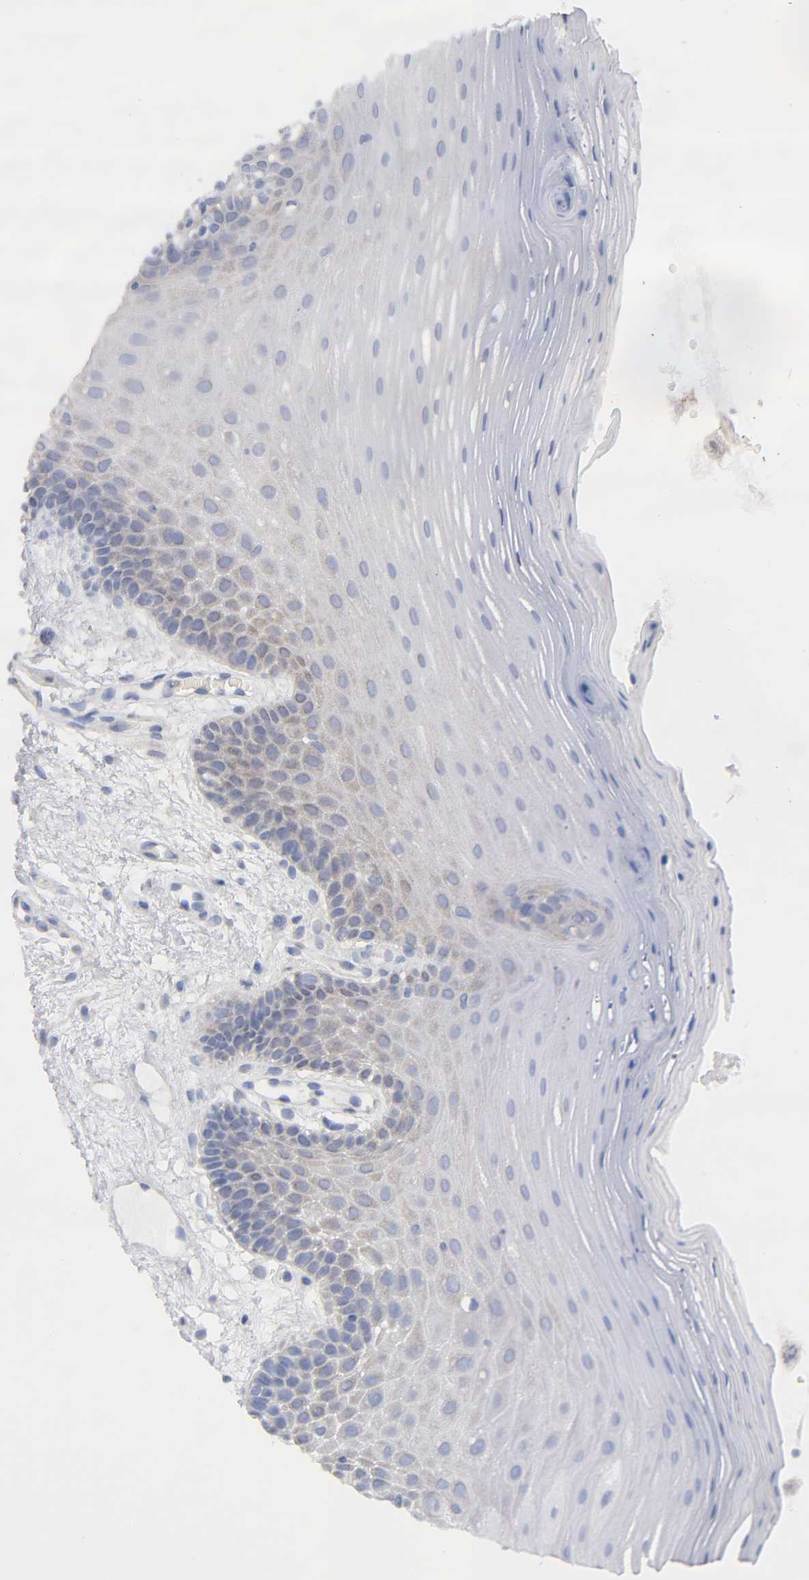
{"staining": {"intensity": "weak", "quantity": "<25%", "location": "cytoplasmic/membranous"}, "tissue": "oral mucosa", "cell_type": "Squamous epithelial cells", "image_type": "normal", "snomed": [{"axis": "morphology", "description": "Normal tissue, NOS"}, {"axis": "morphology", "description": "Squamous cell carcinoma, NOS"}, {"axis": "topography", "description": "Skeletal muscle"}, {"axis": "topography", "description": "Oral tissue"}, {"axis": "topography", "description": "Head-Neck"}], "caption": "DAB (3,3'-diaminobenzidine) immunohistochemical staining of unremarkable oral mucosa demonstrates no significant expression in squamous epithelial cells.", "gene": "STK38", "patient": {"sex": "male", "age": 71}}